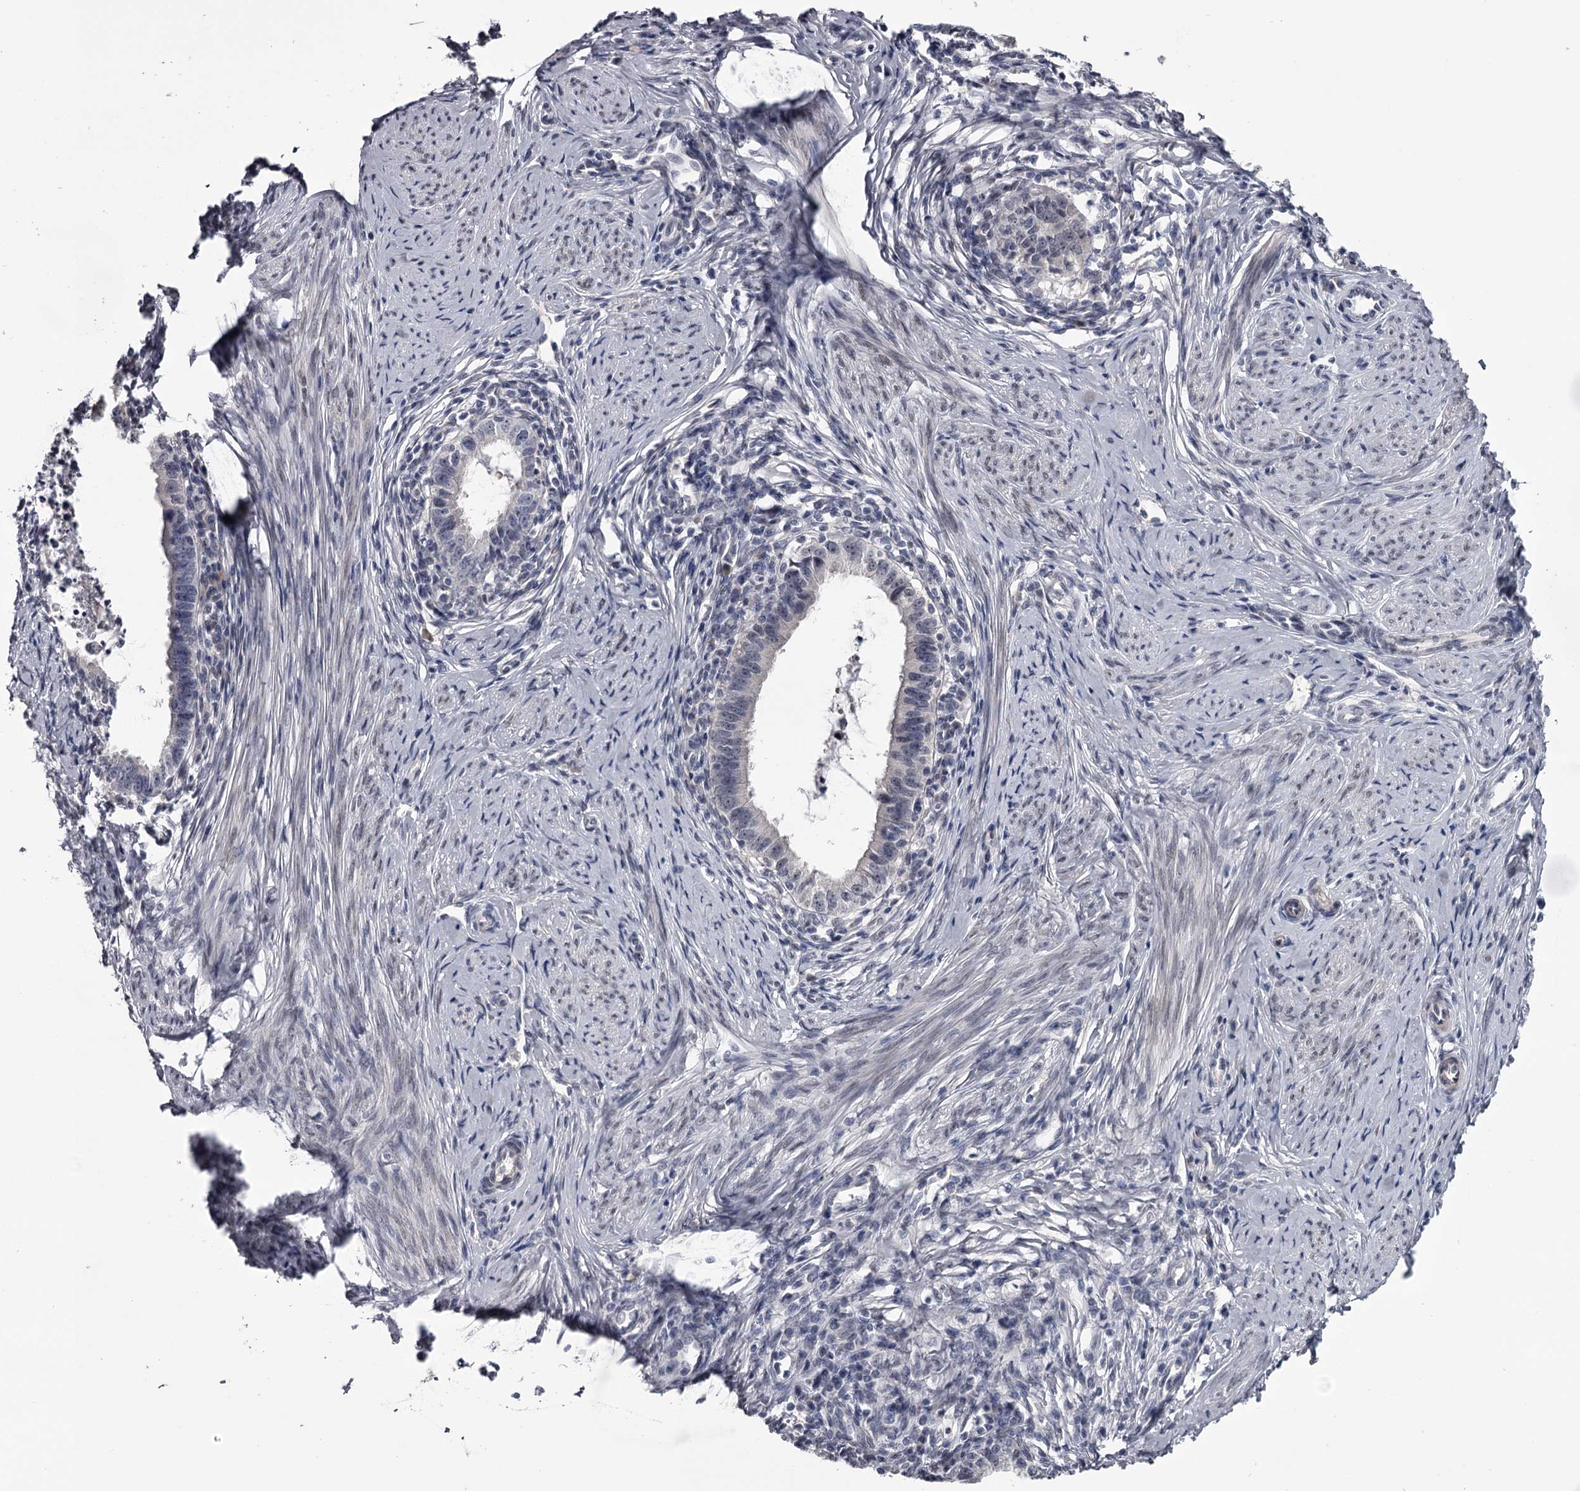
{"staining": {"intensity": "negative", "quantity": "none", "location": "none"}, "tissue": "cervical cancer", "cell_type": "Tumor cells", "image_type": "cancer", "snomed": [{"axis": "morphology", "description": "Adenocarcinoma, NOS"}, {"axis": "topography", "description": "Cervix"}], "caption": "IHC photomicrograph of neoplastic tissue: cervical adenocarcinoma stained with DAB (3,3'-diaminobenzidine) demonstrates no significant protein staining in tumor cells. (DAB (3,3'-diaminobenzidine) IHC, high magnification).", "gene": "PRPF40B", "patient": {"sex": "female", "age": 36}}